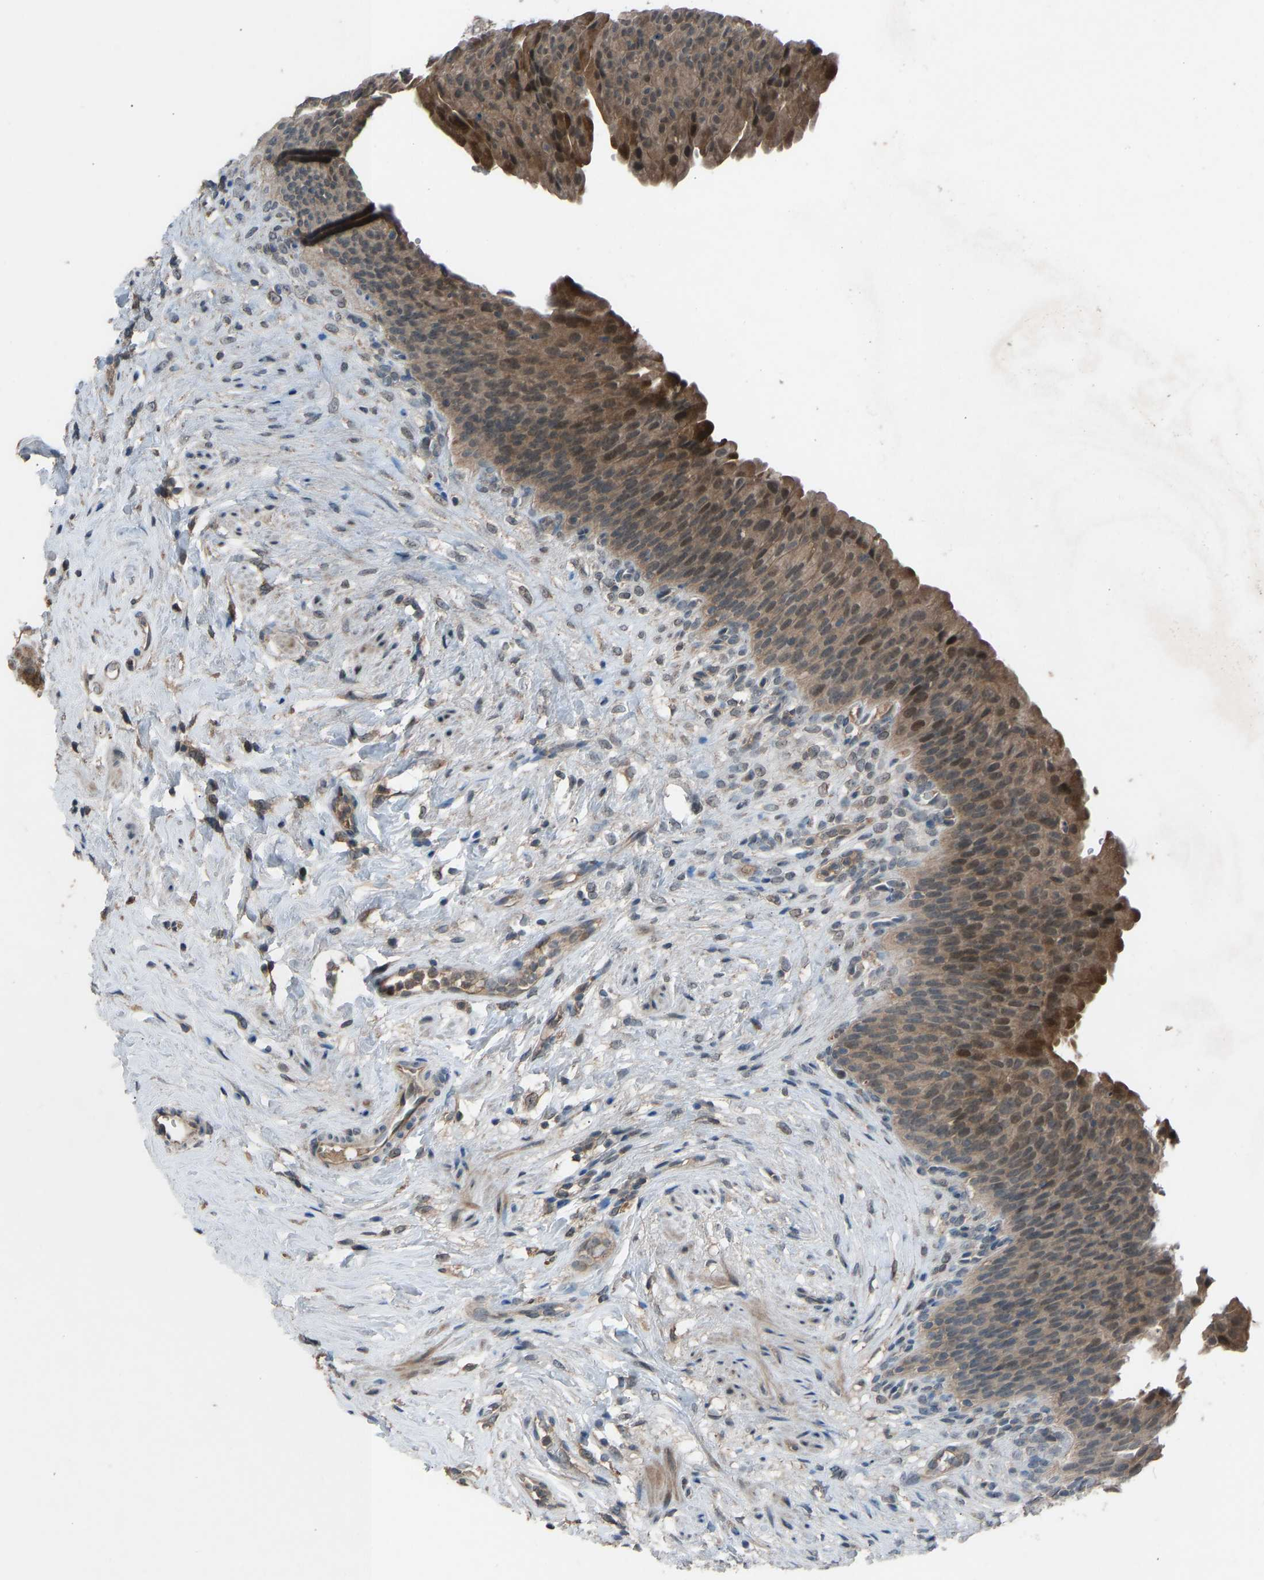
{"staining": {"intensity": "moderate", "quantity": ">75%", "location": "cytoplasmic/membranous,nuclear"}, "tissue": "urinary bladder", "cell_type": "Urothelial cells", "image_type": "normal", "snomed": [{"axis": "morphology", "description": "Normal tissue, NOS"}, {"axis": "topography", "description": "Urinary bladder"}], "caption": "Human urinary bladder stained for a protein (brown) reveals moderate cytoplasmic/membranous,nuclear positive staining in about >75% of urothelial cells.", "gene": "SLC43A1", "patient": {"sex": "female", "age": 79}}